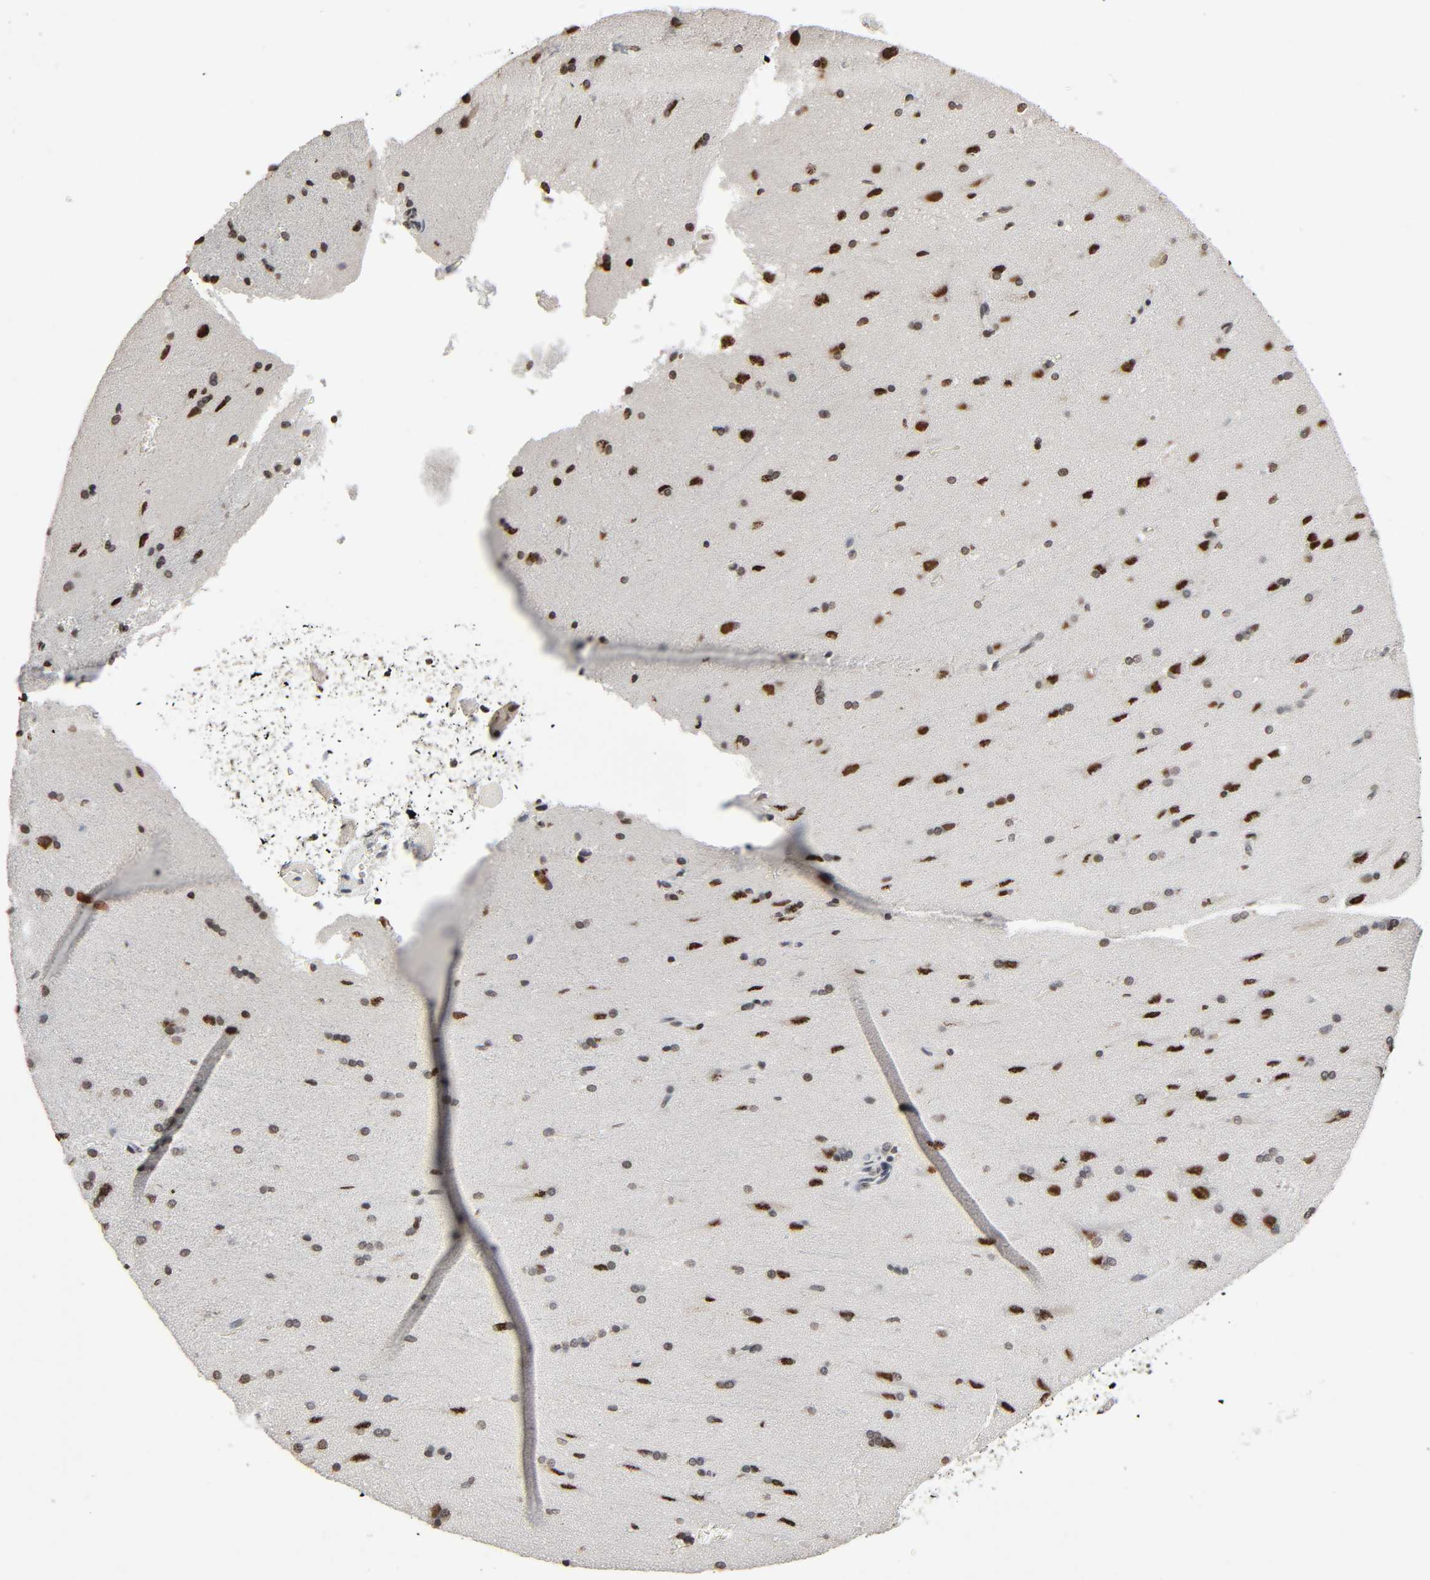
{"staining": {"intensity": "negative", "quantity": "none", "location": "none"}, "tissue": "cerebral cortex", "cell_type": "Endothelial cells", "image_type": "normal", "snomed": [{"axis": "morphology", "description": "Normal tissue, NOS"}, {"axis": "topography", "description": "Cerebral cortex"}], "caption": "DAB (3,3'-diaminobenzidine) immunohistochemical staining of benign human cerebral cortex displays no significant expression in endothelial cells.", "gene": "STK4", "patient": {"sex": "male", "age": 62}}